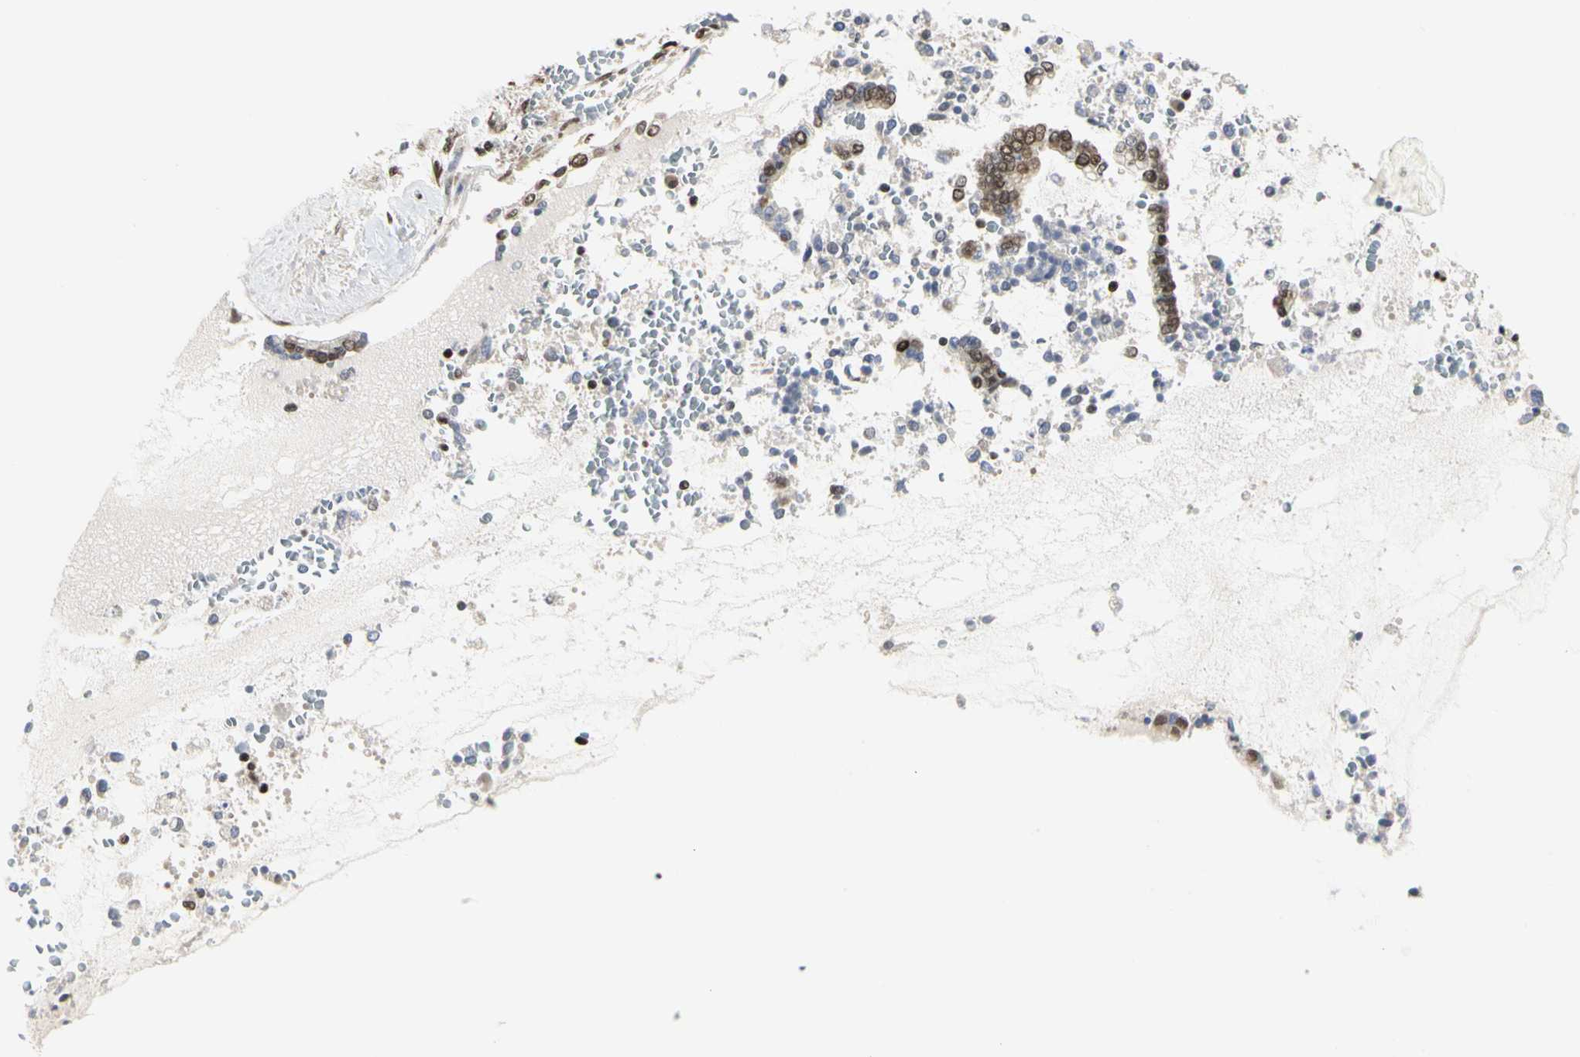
{"staining": {"intensity": "moderate", "quantity": ">75%", "location": "nuclear"}, "tissue": "cervical cancer", "cell_type": "Tumor cells", "image_type": "cancer", "snomed": [{"axis": "morphology", "description": "Adenocarcinoma, NOS"}, {"axis": "topography", "description": "Cervix"}], "caption": "Adenocarcinoma (cervical) tissue demonstrates moderate nuclear staining in about >75% of tumor cells (Brightfield microscopy of DAB IHC at high magnification).", "gene": "PRMT3", "patient": {"sex": "female", "age": 44}}